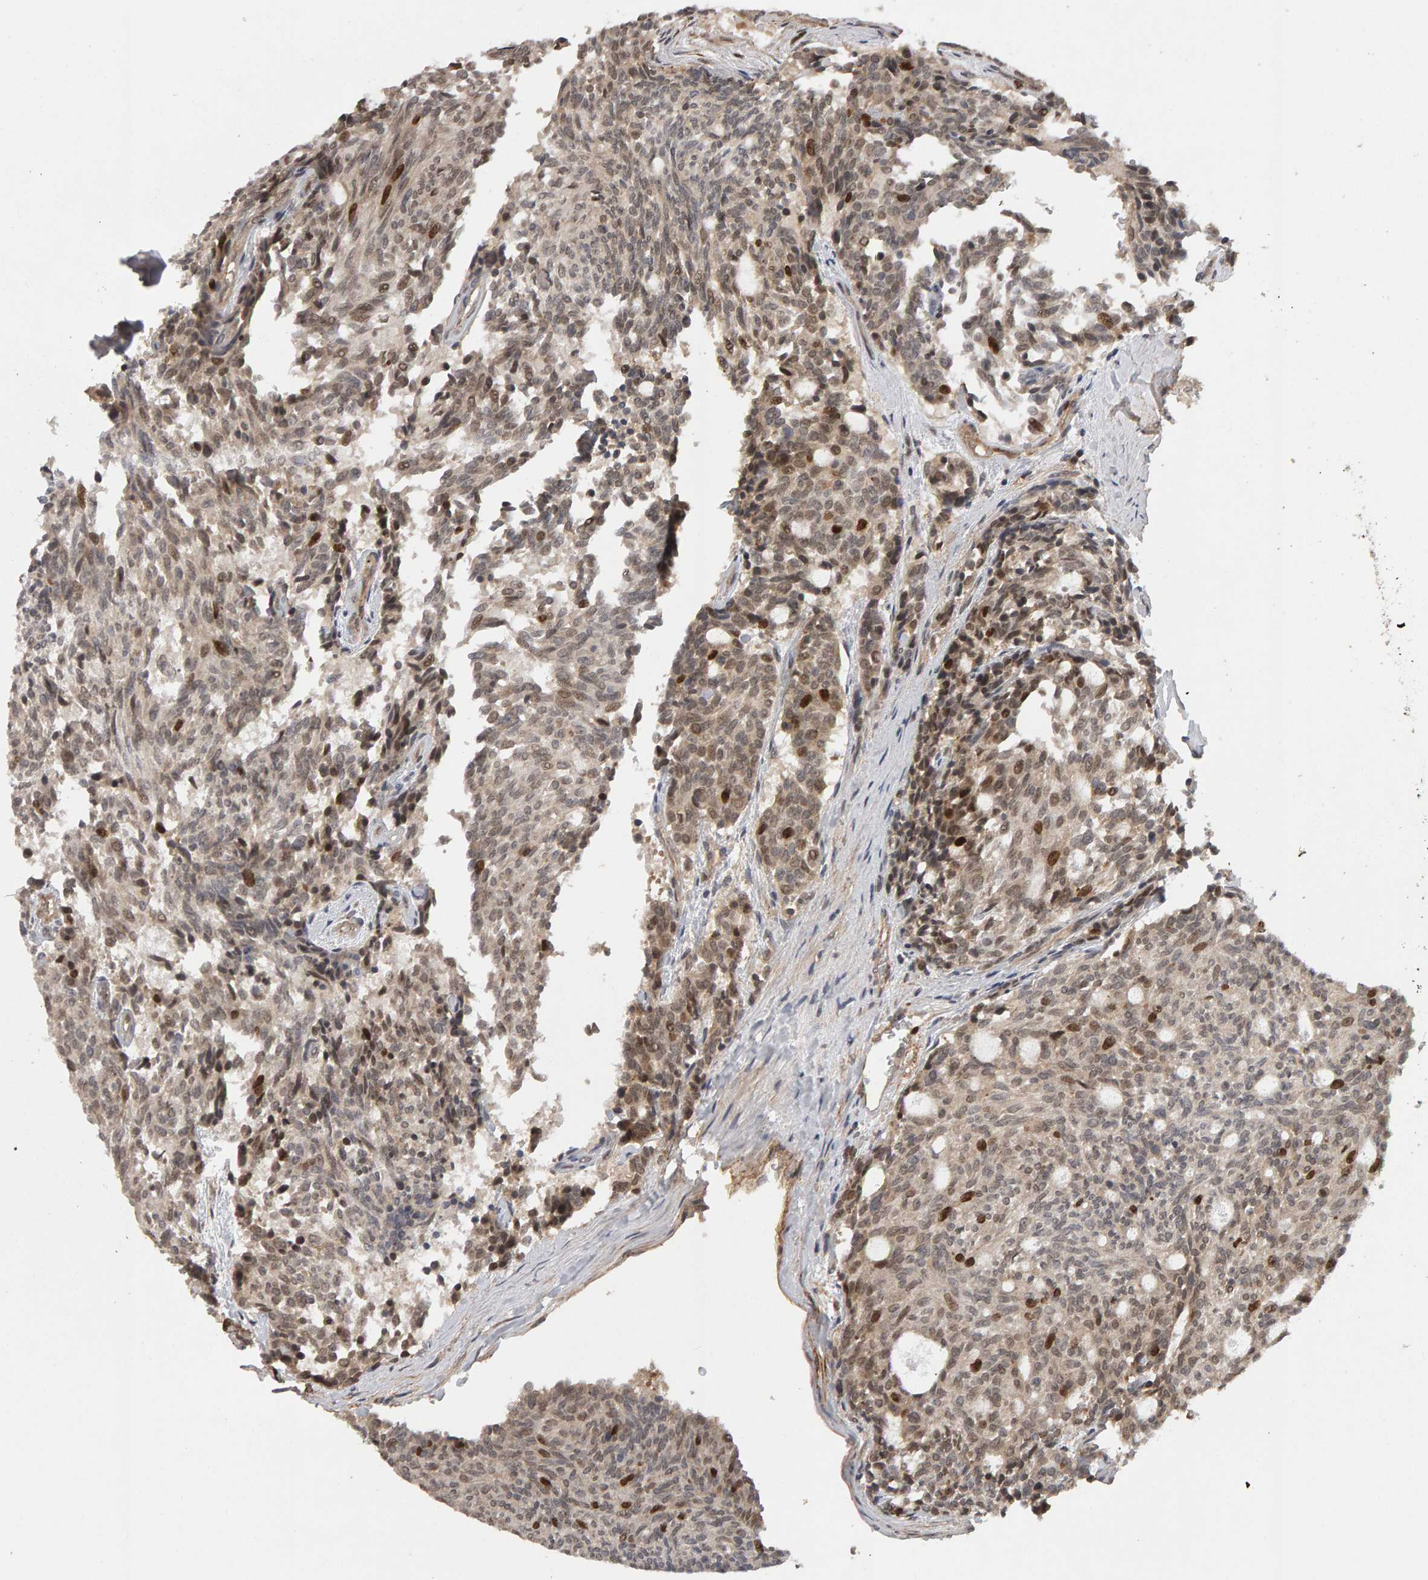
{"staining": {"intensity": "moderate", "quantity": "25%-75%", "location": "cytoplasmic/membranous,nuclear"}, "tissue": "carcinoid", "cell_type": "Tumor cells", "image_type": "cancer", "snomed": [{"axis": "morphology", "description": "Carcinoid, malignant, NOS"}, {"axis": "topography", "description": "Pancreas"}], "caption": "Carcinoid (malignant) tissue displays moderate cytoplasmic/membranous and nuclear staining in about 25%-75% of tumor cells", "gene": "CDCA5", "patient": {"sex": "female", "age": 54}}